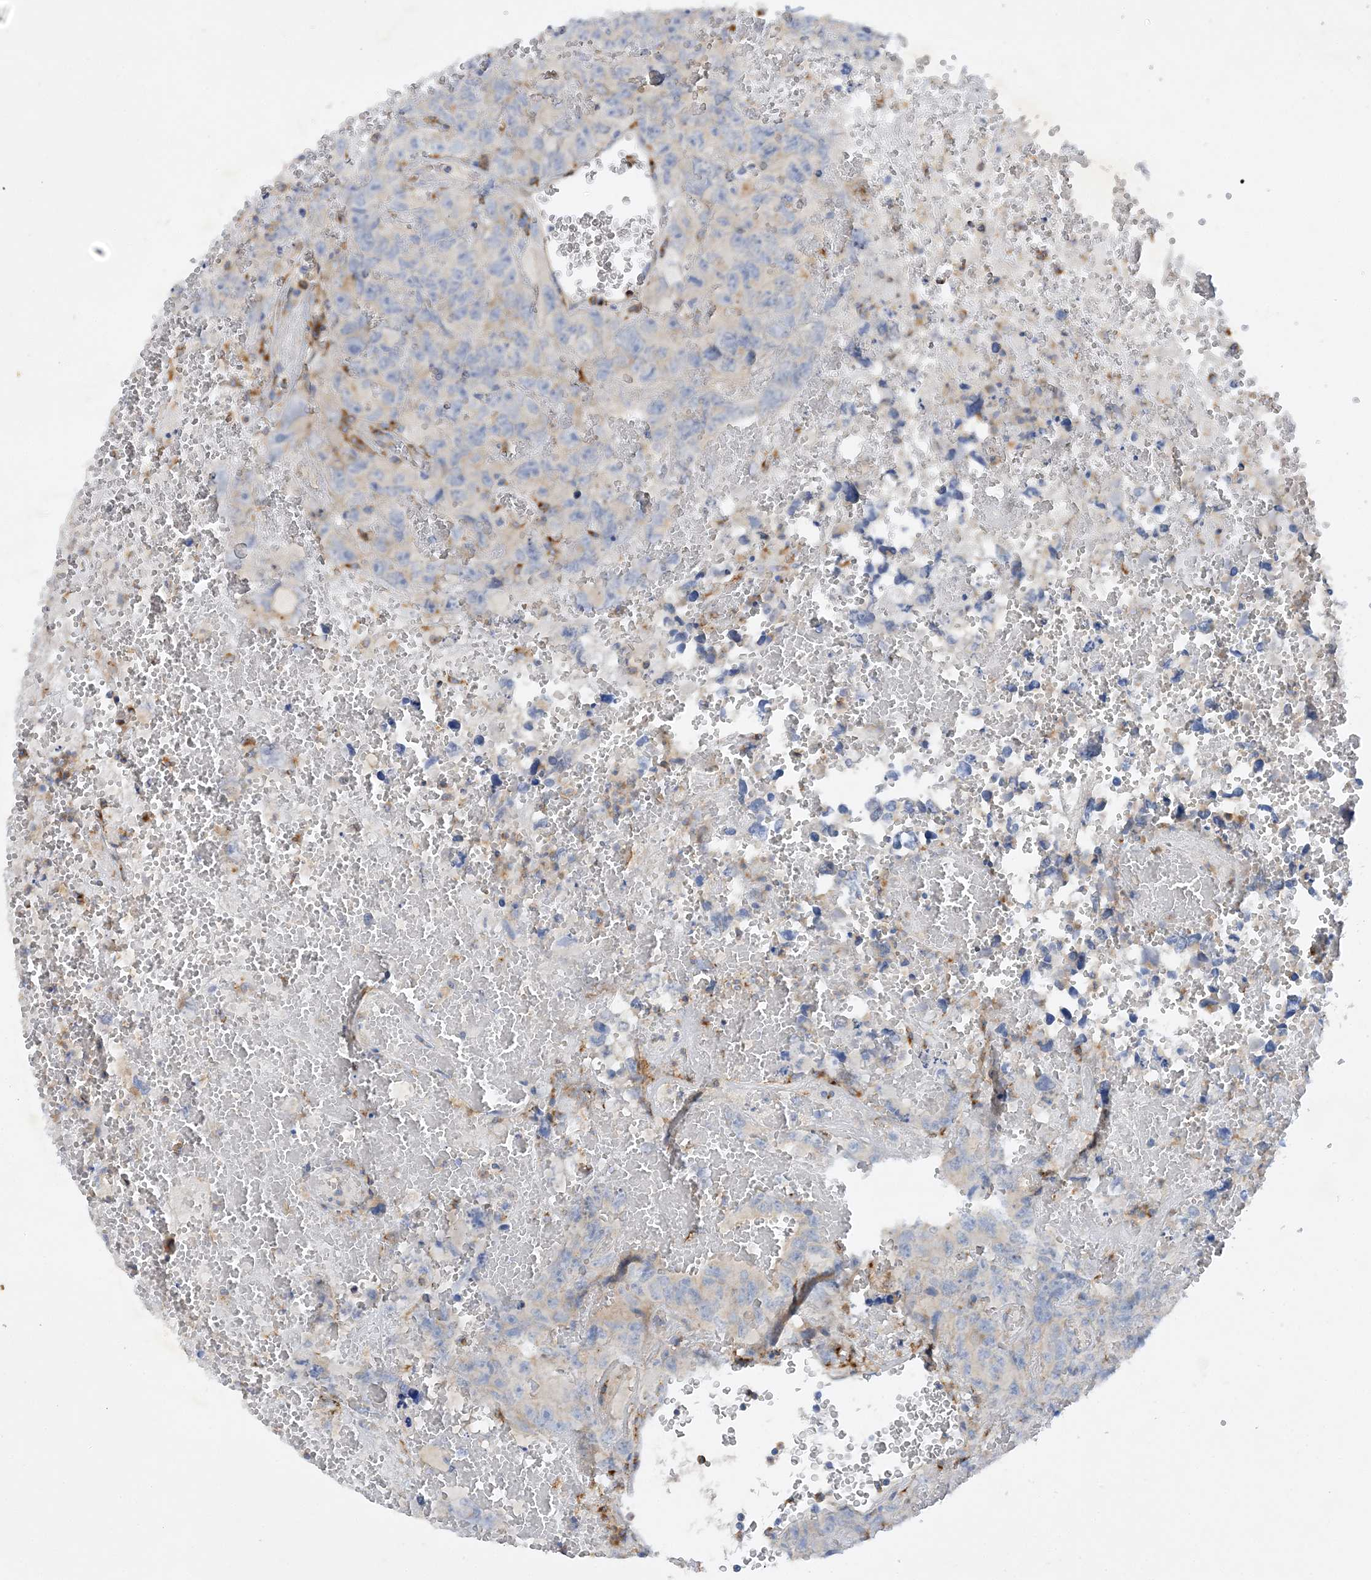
{"staining": {"intensity": "negative", "quantity": "none", "location": "none"}, "tissue": "testis cancer", "cell_type": "Tumor cells", "image_type": "cancer", "snomed": [{"axis": "morphology", "description": "Carcinoma, Embryonal, NOS"}, {"axis": "topography", "description": "Testis"}], "caption": "Tumor cells show no significant expression in testis embryonal carcinoma.", "gene": "GRINA", "patient": {"sex": "male", "age": 45}}